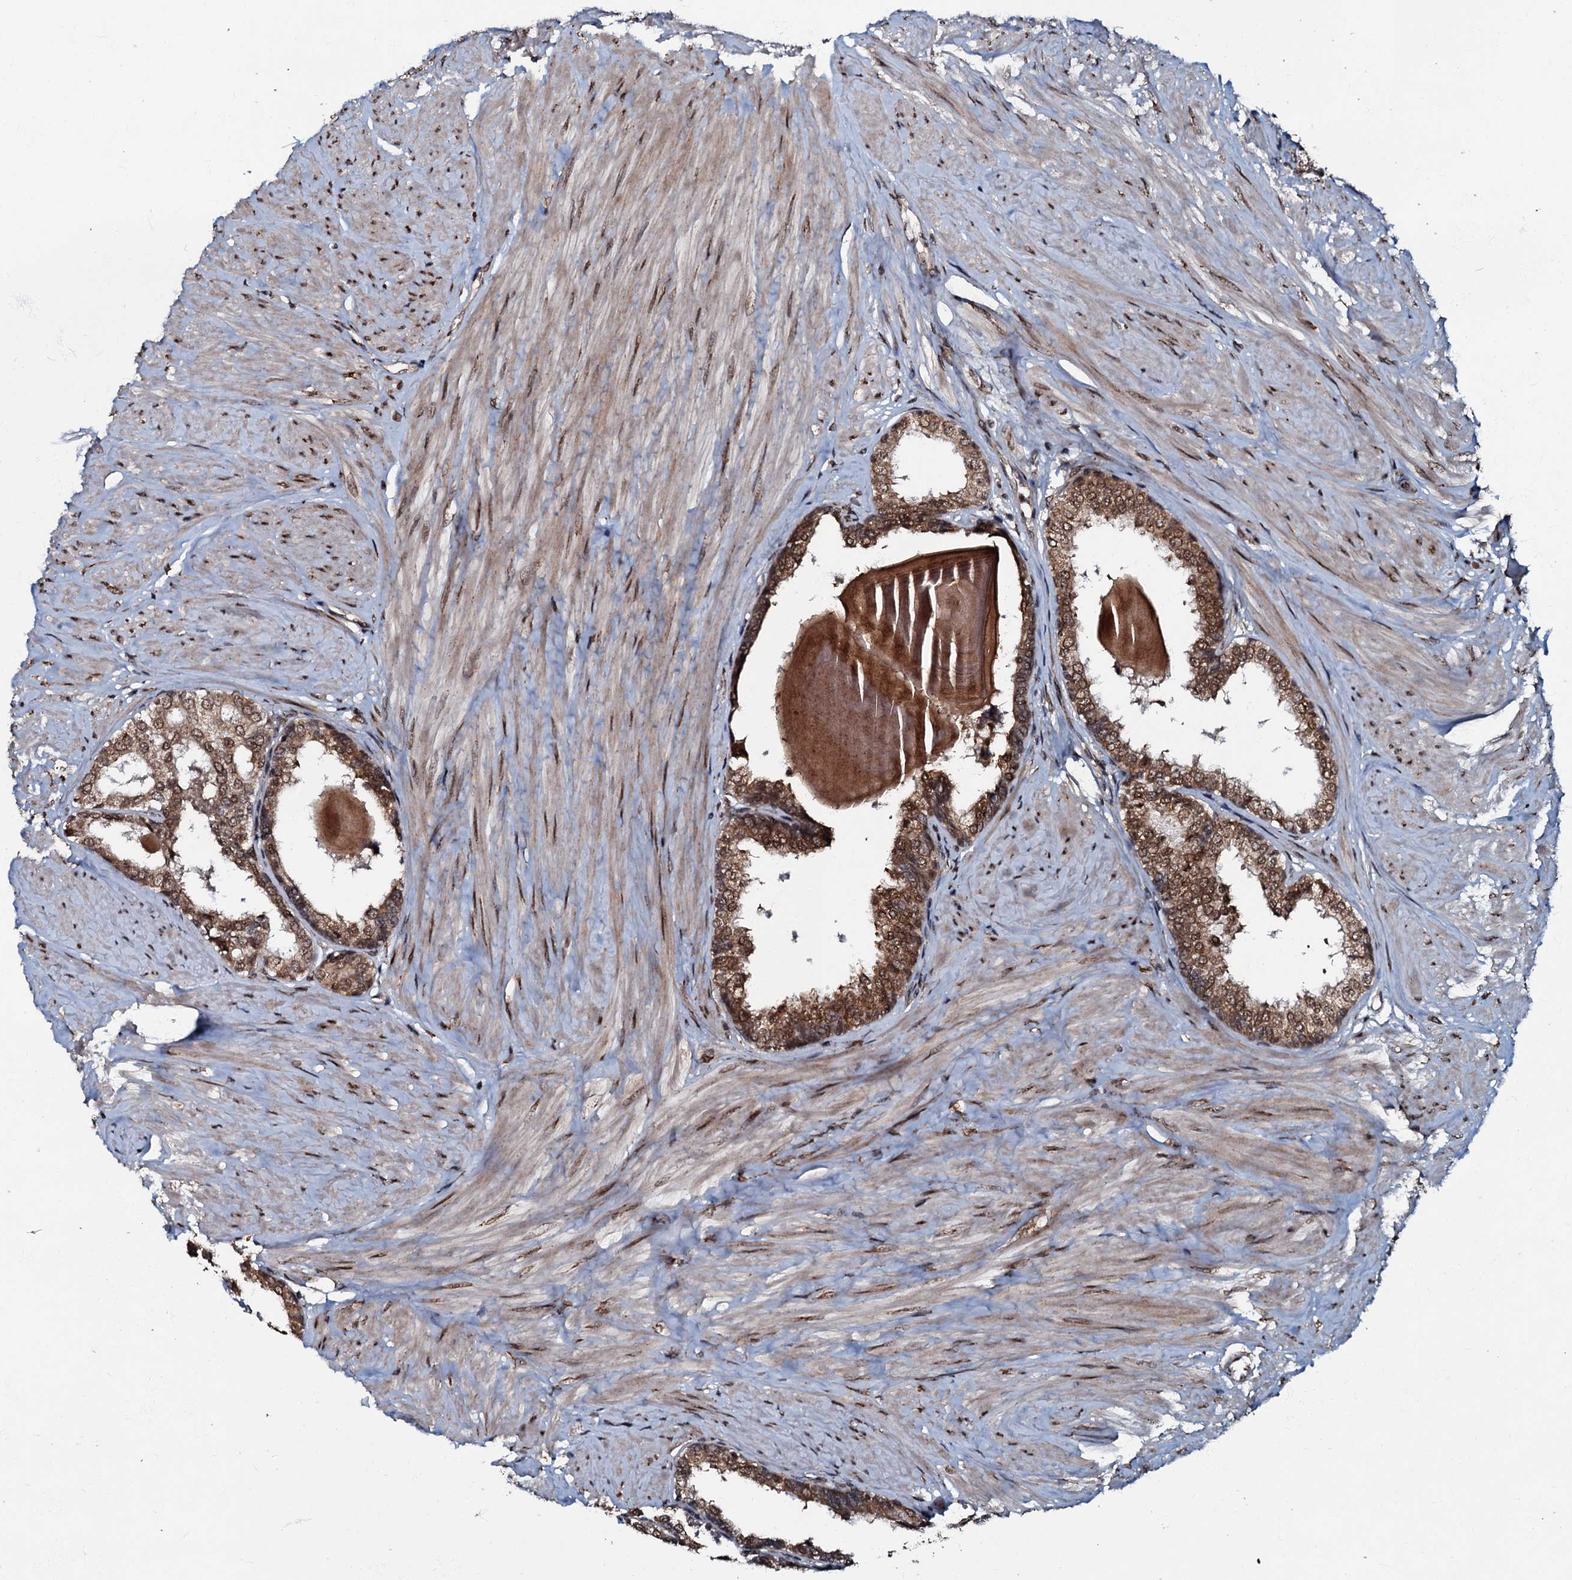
{"staining": {"intensity": "moderate", "quantity": ">75%", "location": "cytoplasmic/membranous,nuclear"}, "tissue": "prostate", "cell_type": "Glandular cells", "image_type": "normal", "snomed": [{"axis": "morphology", "description": "Normal tissue, NOS"}, {"axis": "topography", "description": "Prostate"}], "caption": "Protein staining by IHC demonstrates moderate cytoplasmic/membranous,nuclear expression in approximately >75% of glandular cells in benign prostate.", "gene": "C18orf32", "patient": {"sex": "male", "age": 48}}